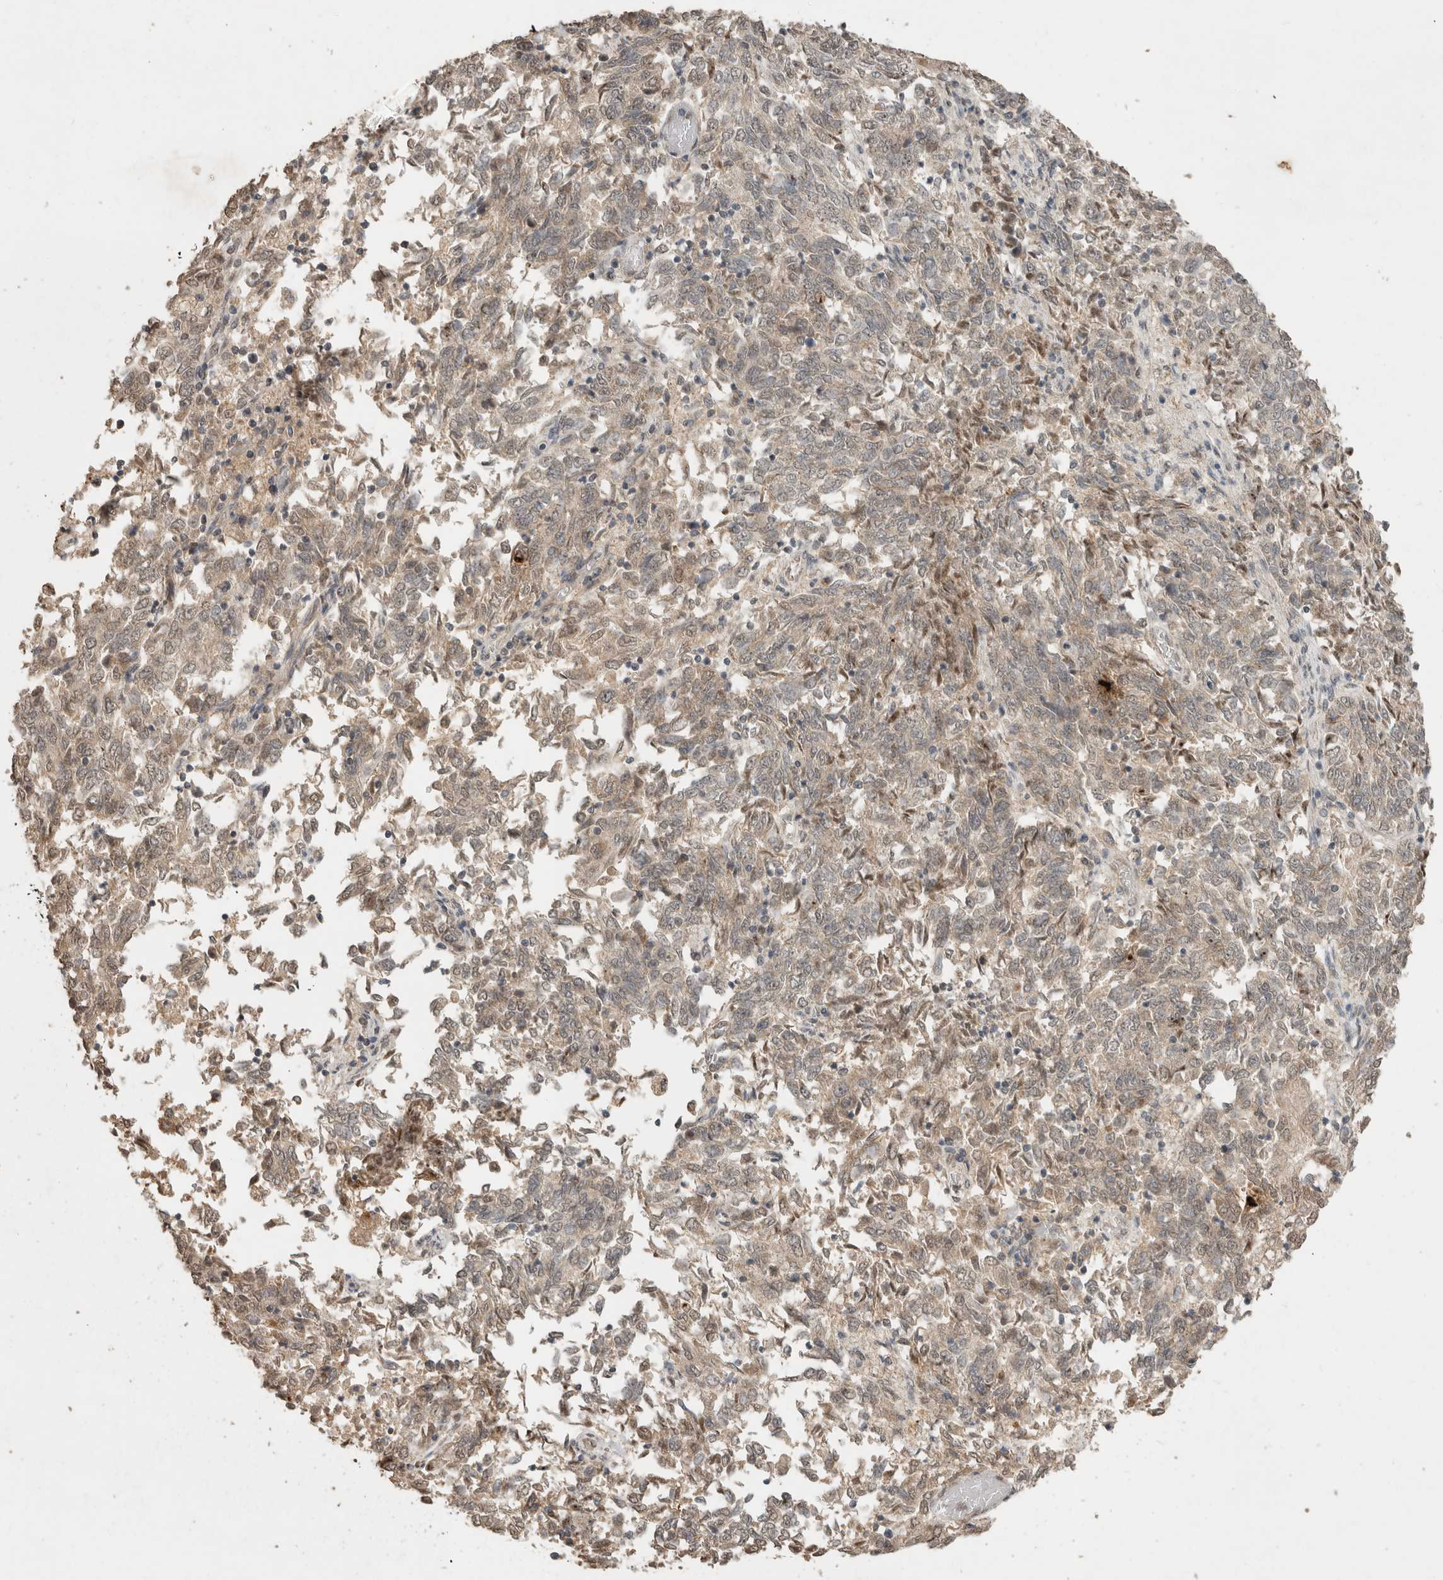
{"staining": {"intensity": "weak", "quantity": ">75%", "location": "cytoplasmic/membranous"}, "tissue": "endometrial cancer", "cell_type": "Tumor cells", "image_type": "cancer", "snomed": [{"axis": "morphology", "description": "Adenocarcinoma, NOS"}, {"axis": "topography", "description": "Endometrium"}], "caption": "Brown immunohistochemical staining in human adenocarcinoma (endometrial) displays weak cytoplasmic/membranous expression in approximately >75% of tumor cells.", "gene": "FAM3A", "patient": {"sex": "female", "age": 80}}